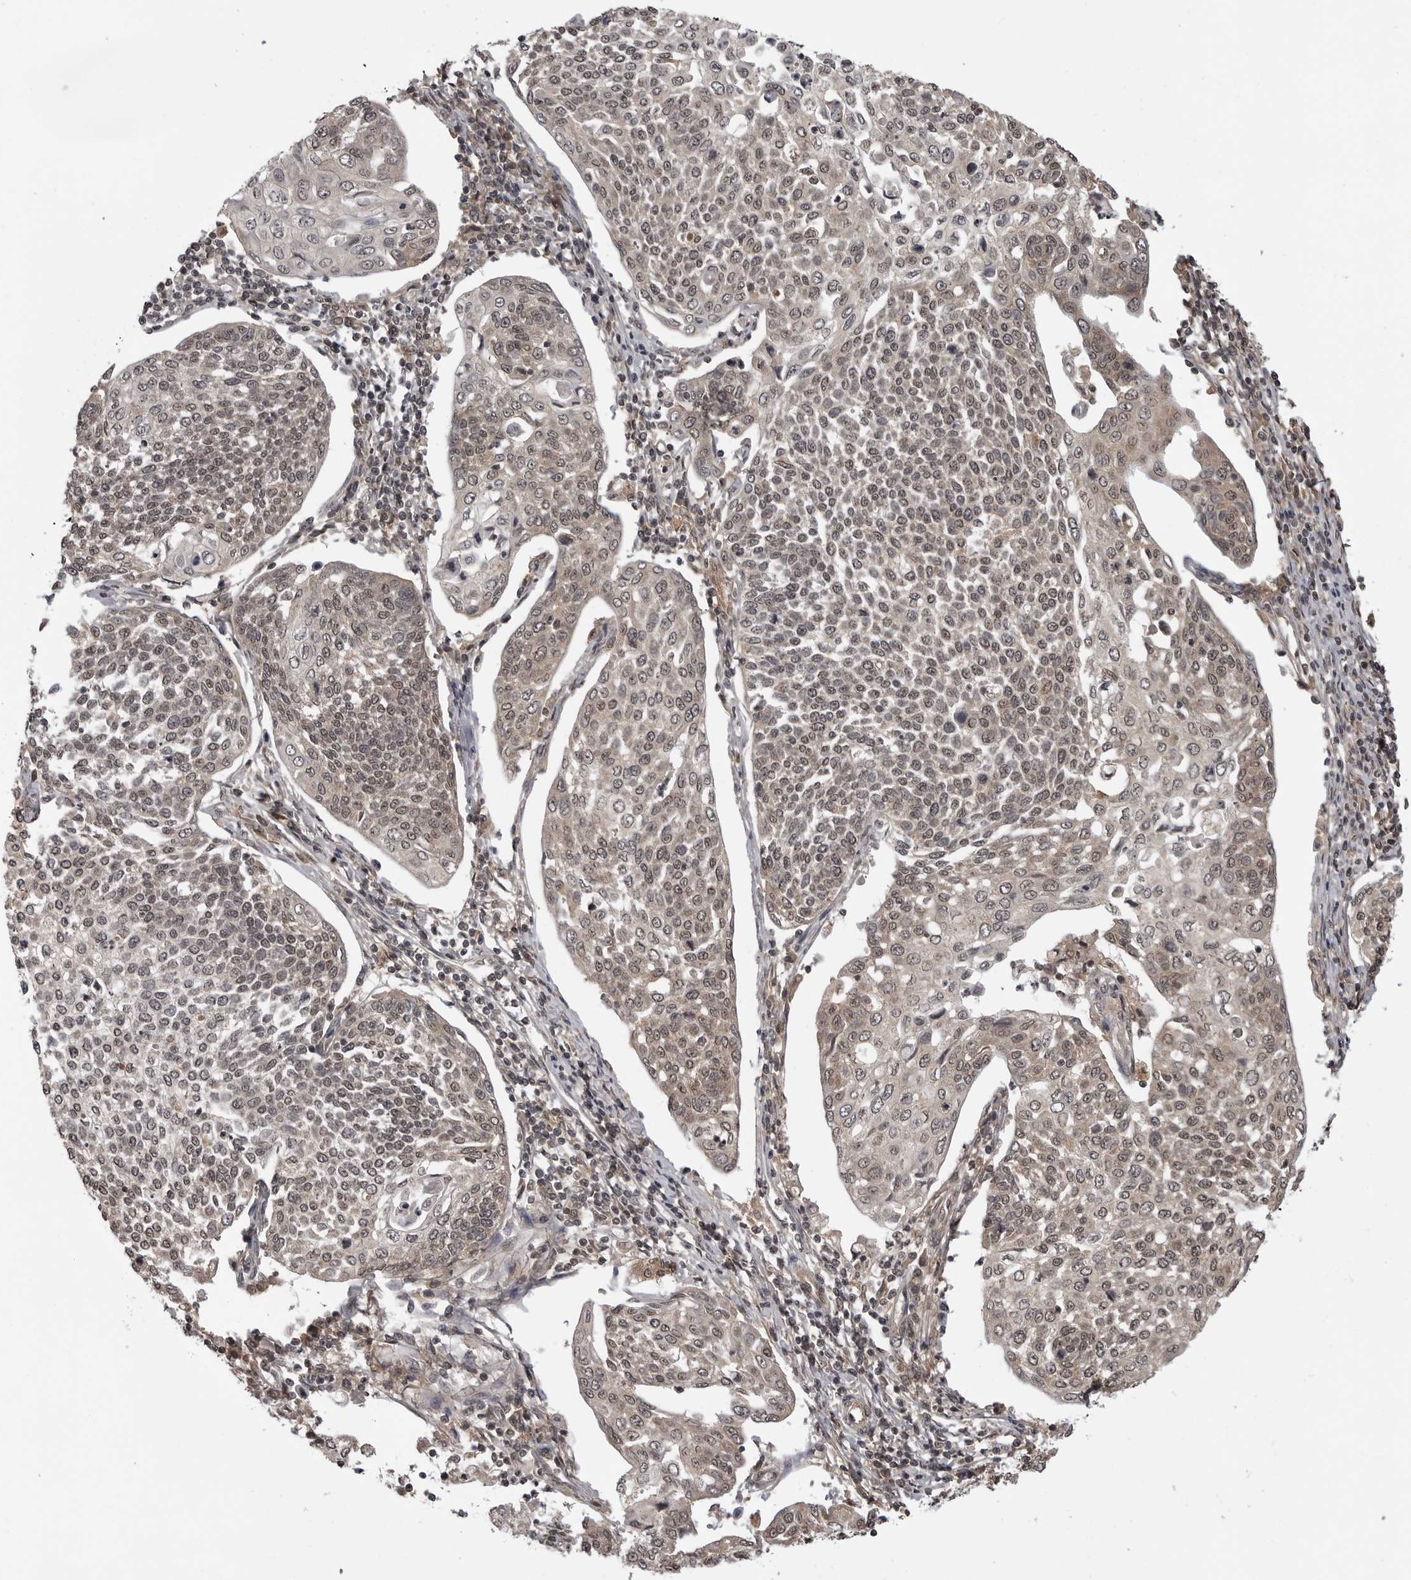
{"staining": {"intensity": "weak", "quantity": ">75%", "location": "cytoplasmic/membranous,nuclear"}, "tissue": "cervical cancer", "cell_type": "Tumor cells", "image_type": "cancer", "snomed": [{"axis": "morphology", "description": "Squamous cell carcinoma, NOS"}, {"axis": "topography", "description": "Cervix"}], "caption": "Protein staining of cervical squamous cell carcinoma tissue exhibits weak cytoplasmic/membranous and nuclear staining in approximately >75% of tumor cells. (DAB = brown stain, brightfield microscopy at high magnification).", "gene": "IL24", "patient": {"sex": "female", "age": 34}}